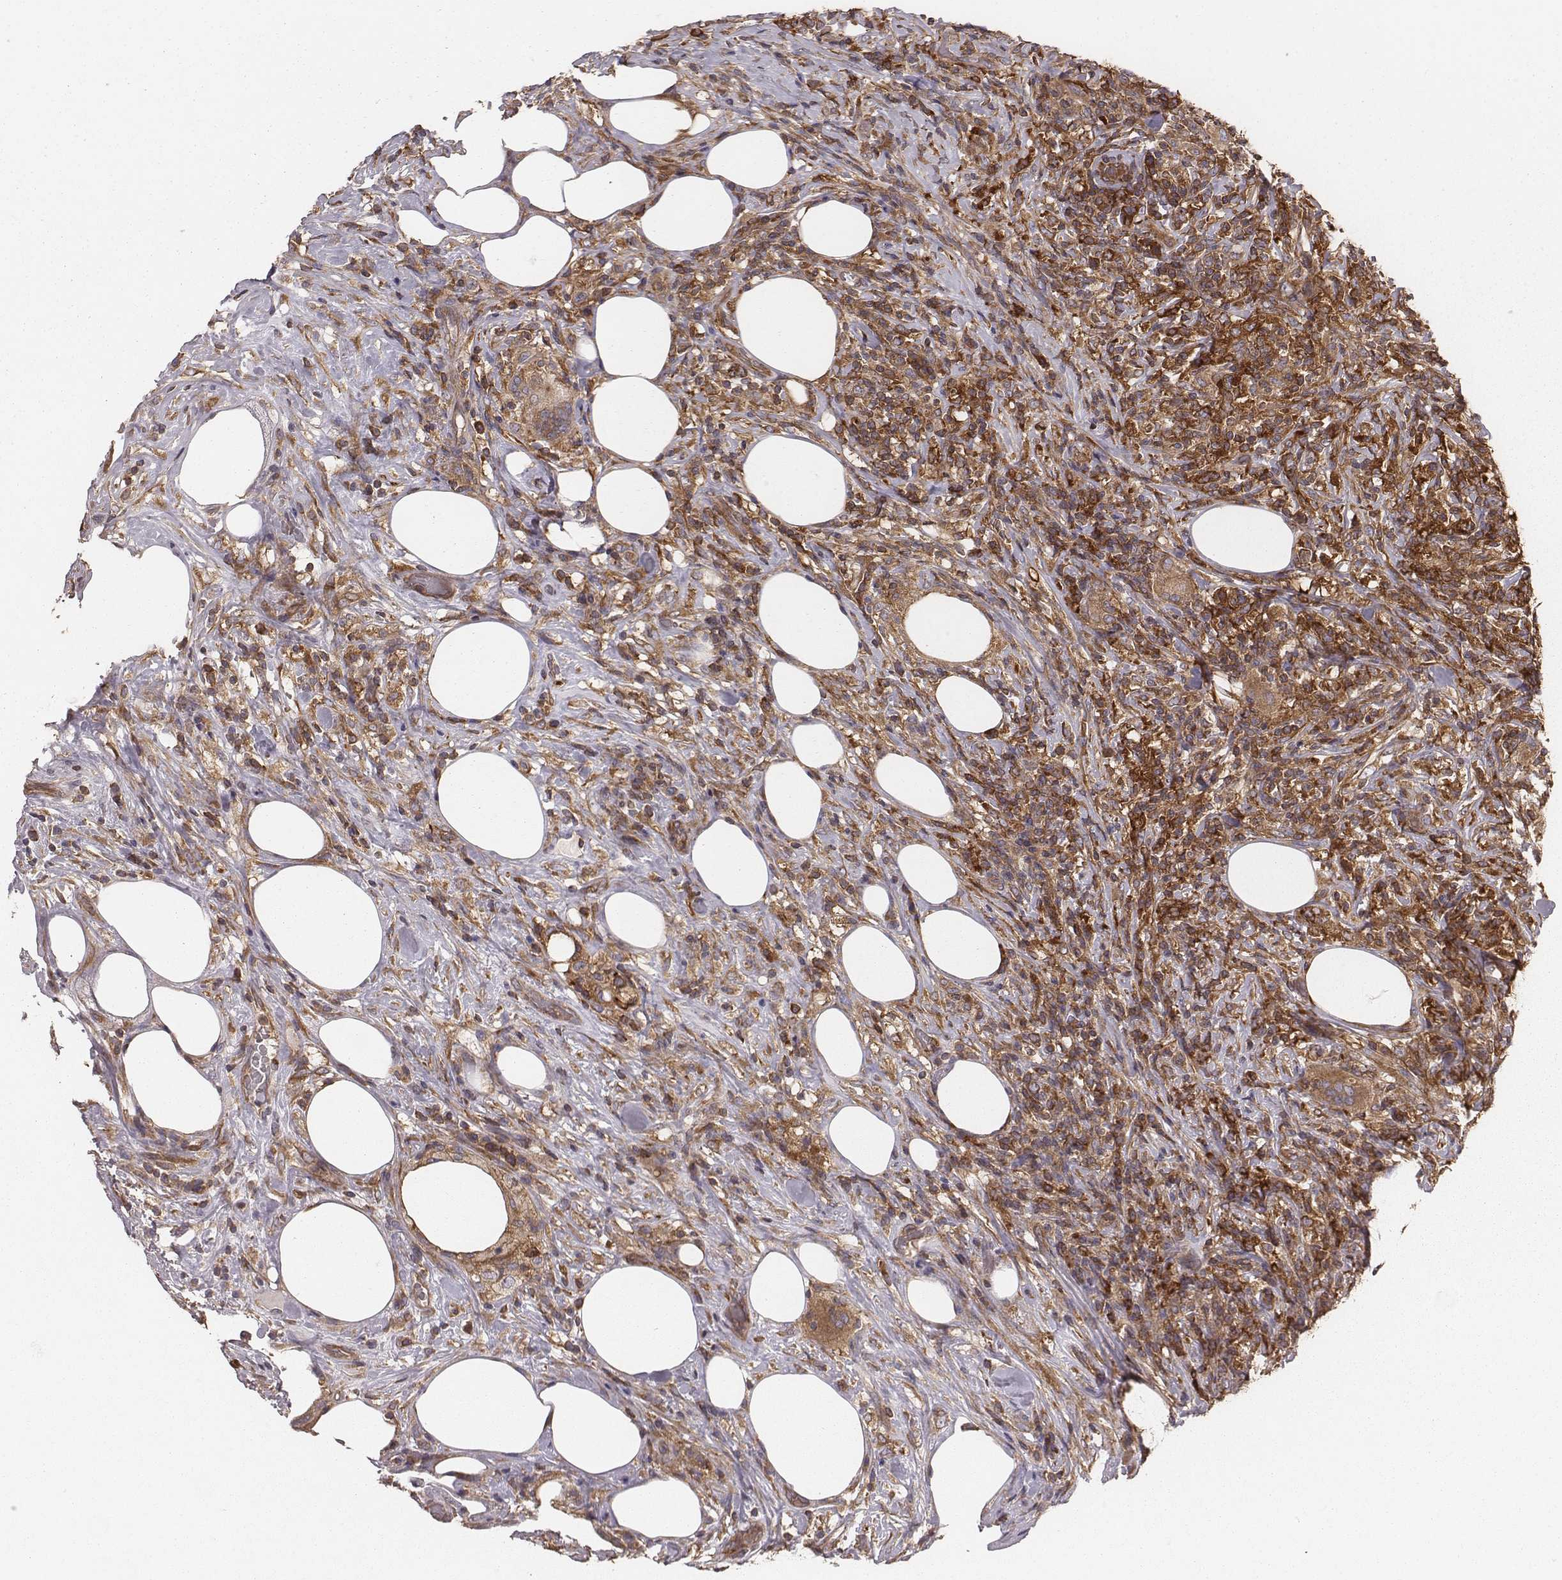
{"staining": {"intensity": "strong", "quantity": ">75%", "location": "cytoplasmic/membranous"}, "tissue": "lymphoma", "cell_type": "Tumor cells", "image_type": "cancer", "snomed": [{"axis": "morphology", "description": "Malignant lymphoma, non-Hodgkin's type, High grade"}, {"axis": "topography", "description": "Lymph node"}], "caption": "Immunohistochemistry of human malignant lymphoma, non-Hodgkin's type (high-grade) reveals high levels of strong cytoplasmic/membranous expression in about >75% of tumor cells.", "gene": "CAD", "patient": {"sex": "female", "age": 84}}